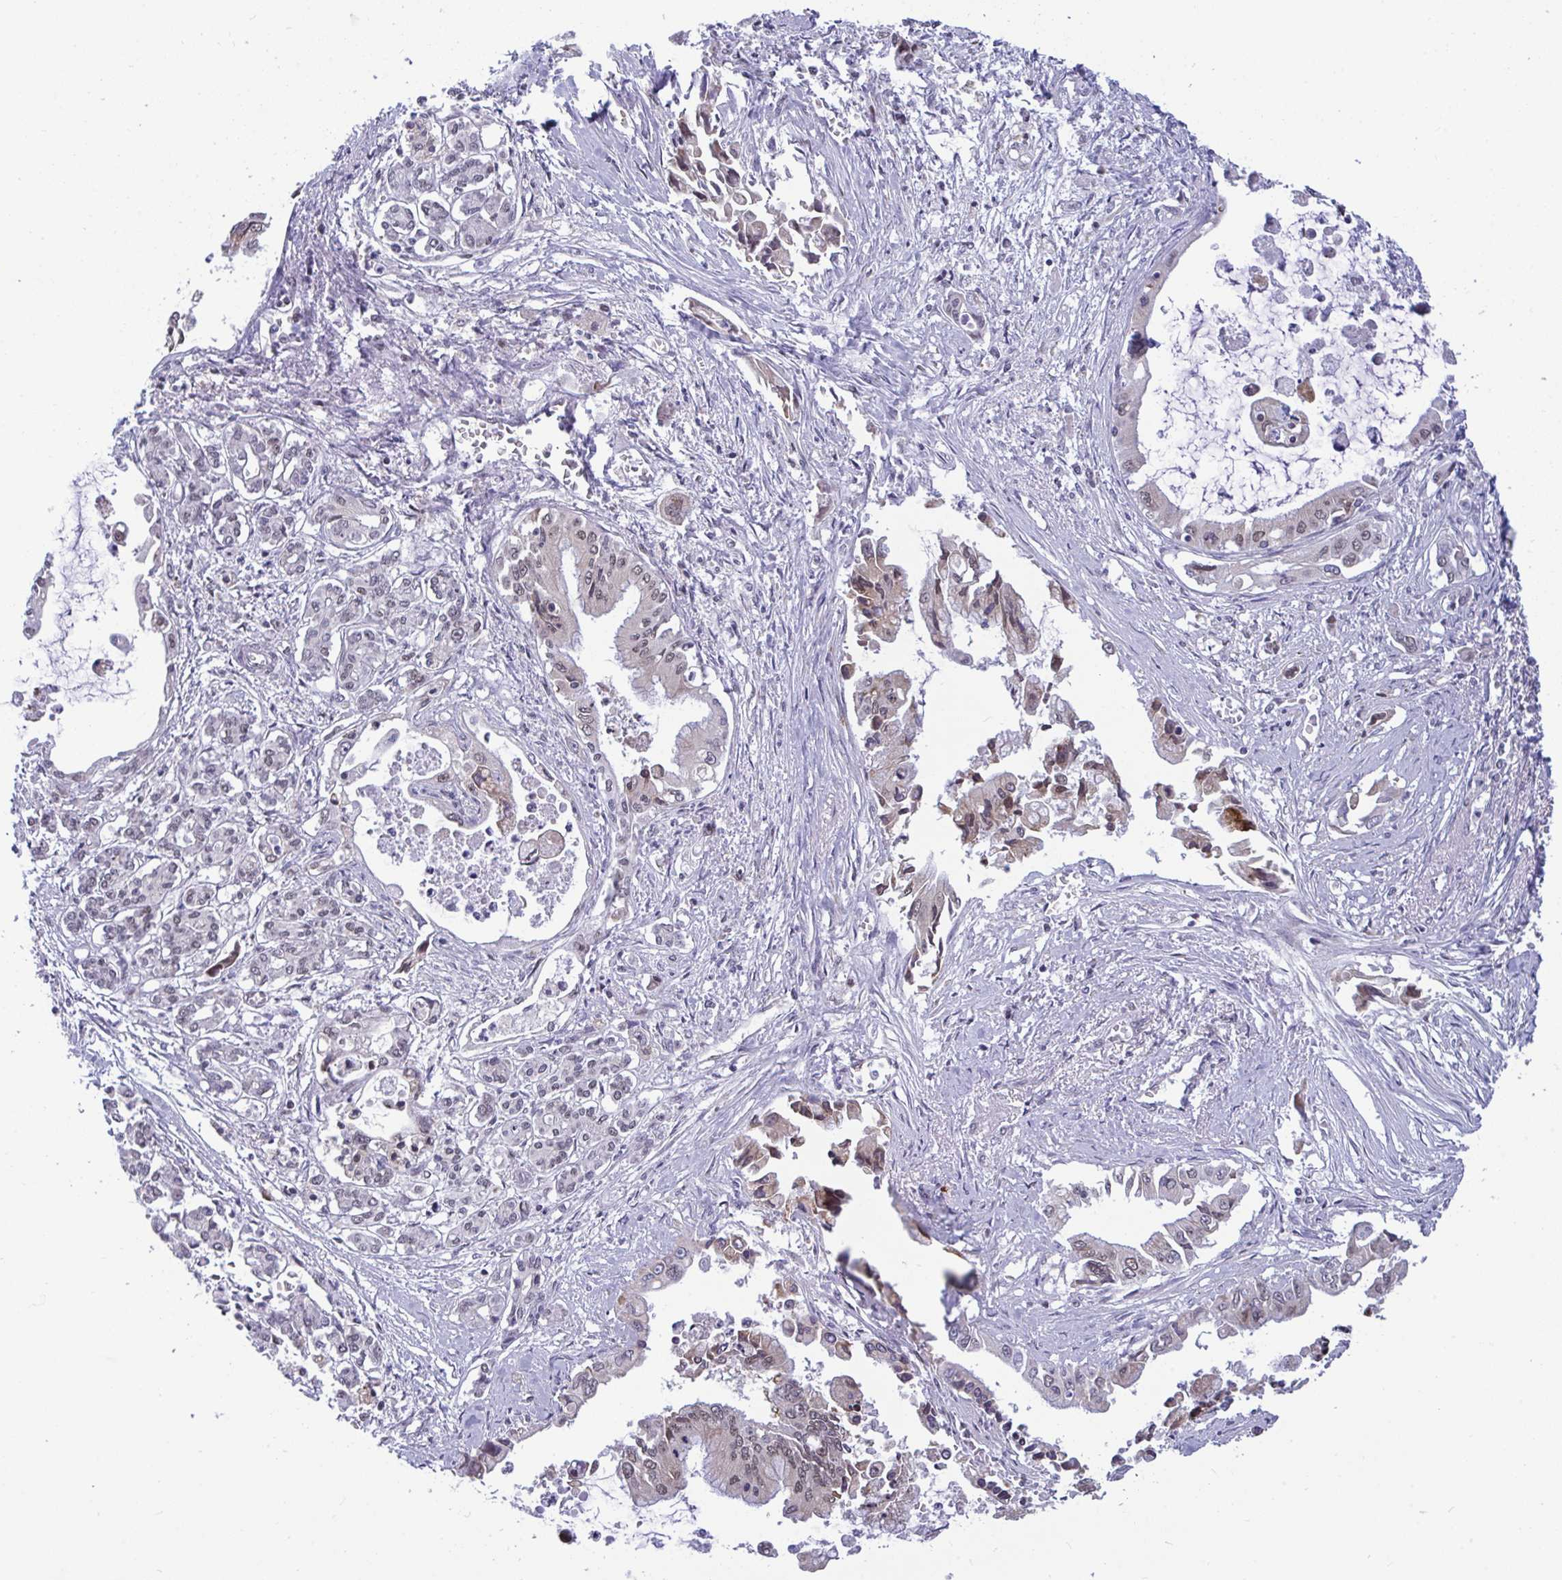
{"staining": {"intensity": "moderate", "quantity": "<25%", "location": "nuclear"}, "tissue": "pancreatic cancer", "cell_type": "Tumor cells", "image_type": "cancer", "snomed": [{"axis": "morphology", "description": "Adenocarcinoma, NOS"}, {"axis": "topography", "description": "Pancreas"}], "caption": "Human pancreatic adenocarcinoma stained with a brown dye exhibits moderate nuclear positive expression in about <25% of tumor cells.", "gene": "WBP11", "patient": {"sex": "male", "age": 84}}